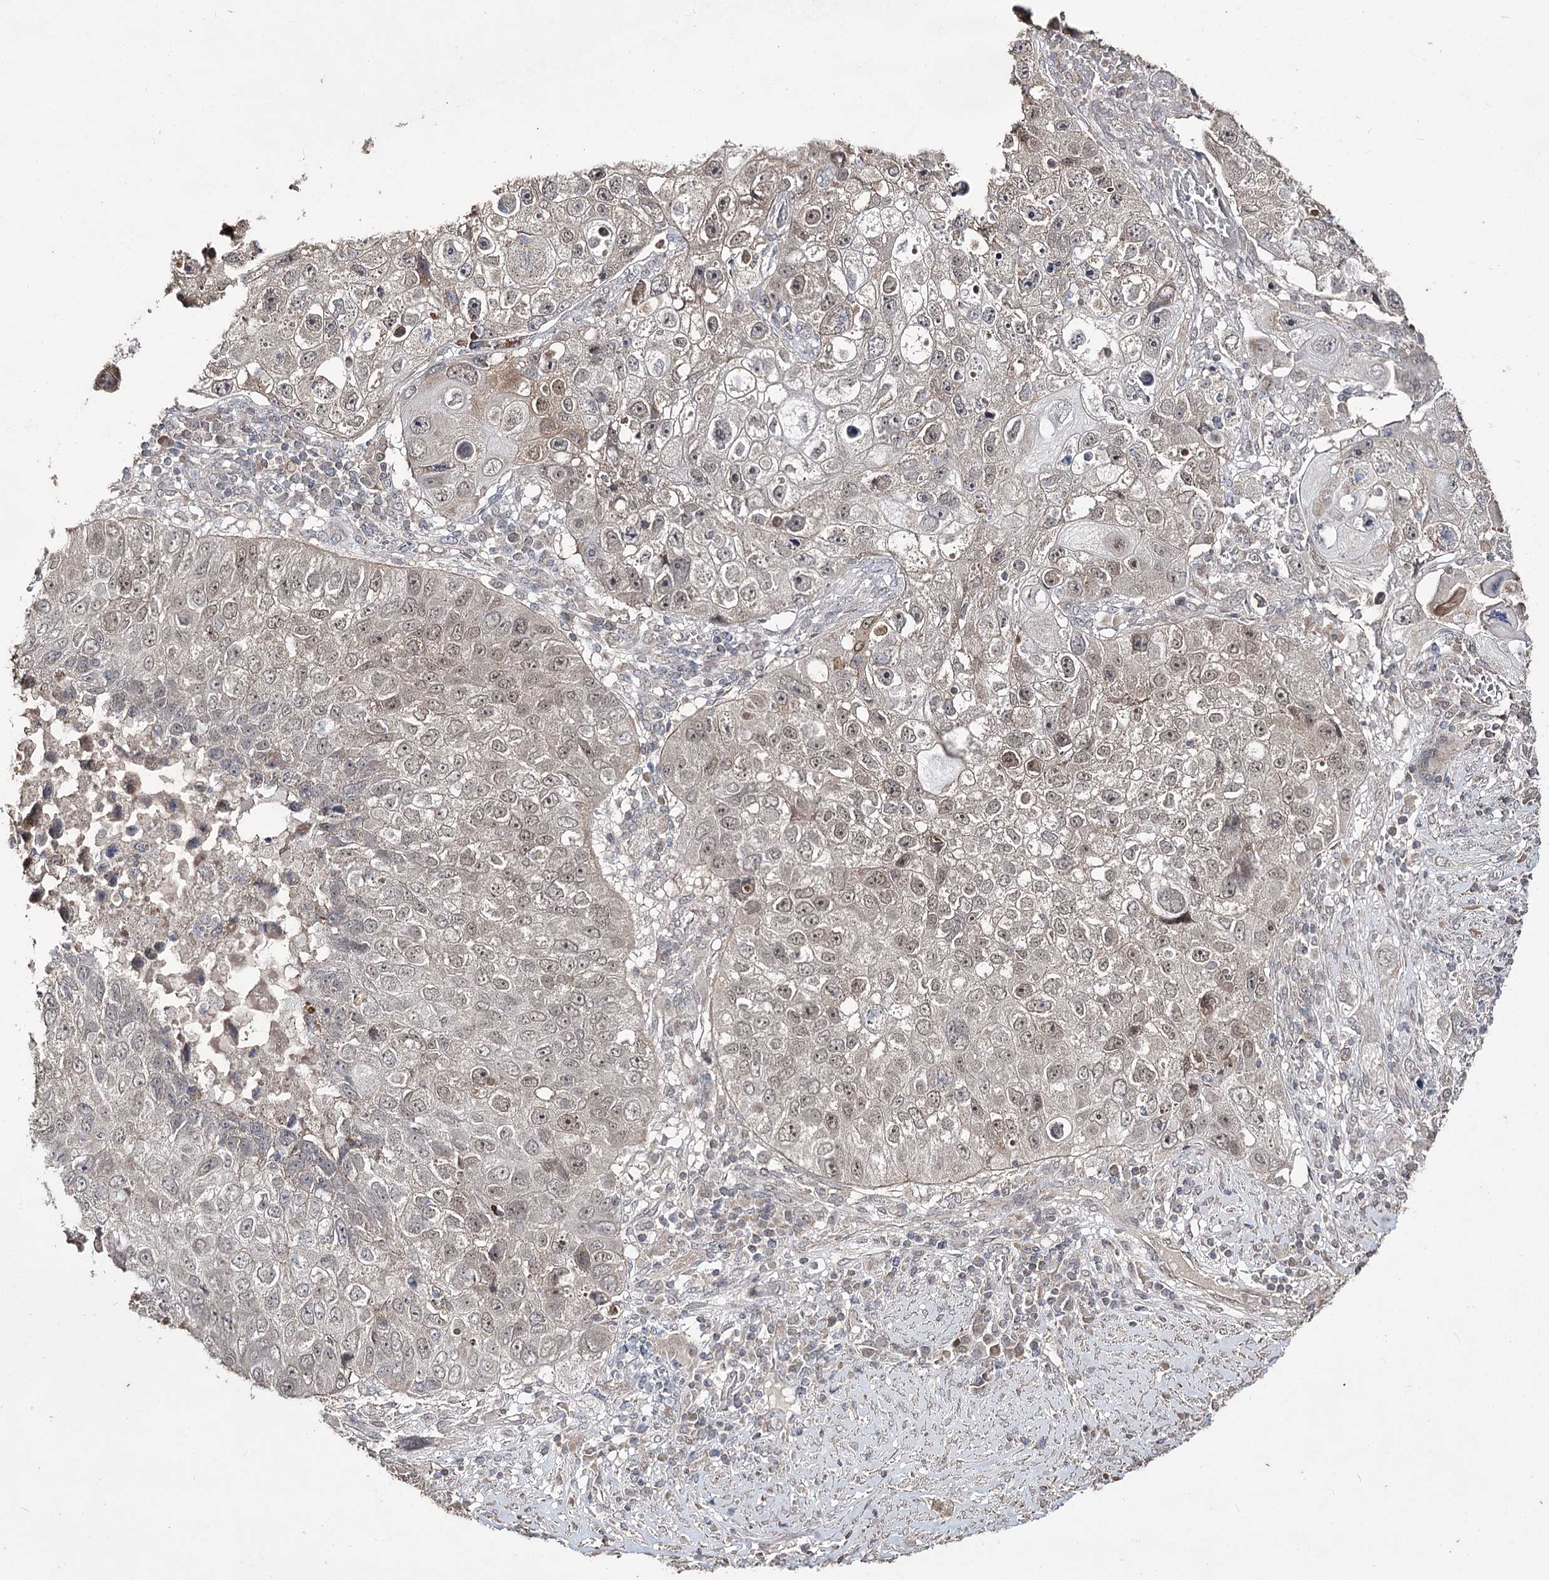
{"staining": {"intensity": "weak", "quantity": "<25%", "location": "nuclear"}, "tissue": "lung cancer", "cell_type": "Tumor cells", "image_type": "cancer", "snomed": [{"axis": "morphology", "description": "Squamous cell carcinoma, NOS"}, {"axis": "topography", "description": "Lung"}], "caption": "Lung squamous cell carcinoma was stained to show a protein in brown. There is no significant positivity in tumor cells.", "gene": "ACTR6", "patient": {"sex": "male", "age": 61}}